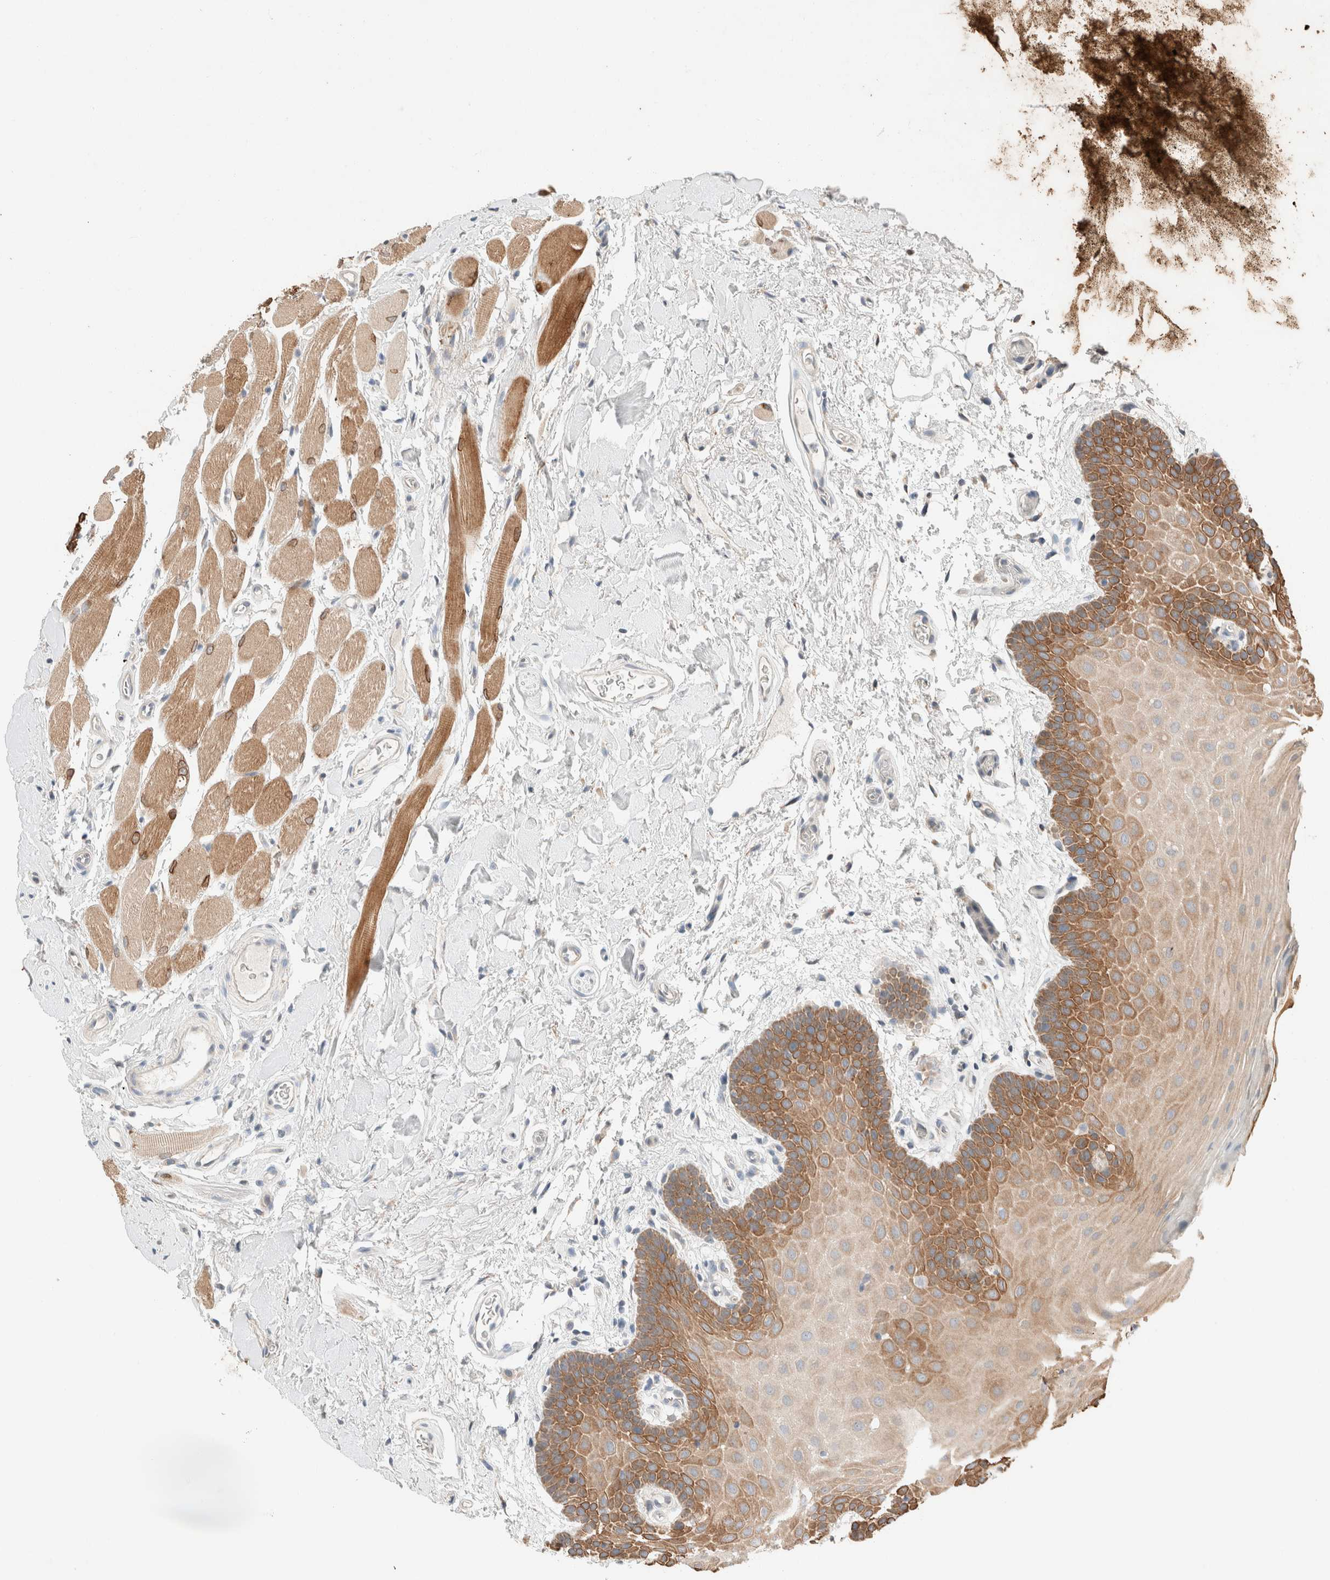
{"staining": {"intensity": "moderate", "quantity": ">75%", "location": "cytoplasmic/membranous"}, "tissue": "oral mucosa", "cell_type": "Squamous epithelial cells", "image_type": "normal", "snomed": [{"axis": "morphology", "description": "Normal tissue, NOS"}, {"axis": "topography", "description": "Oral tissue"}], "caption": "A micrograph of oral mucosa stained for a protein displays moderate cytoplasmic/membranous brown staining in squamous epithelial cells. (DAB = brown stain, brightfield microscopy at high magnification).", "gene": "TUBD1", "patient": {"sex": "male", "age": 62}}